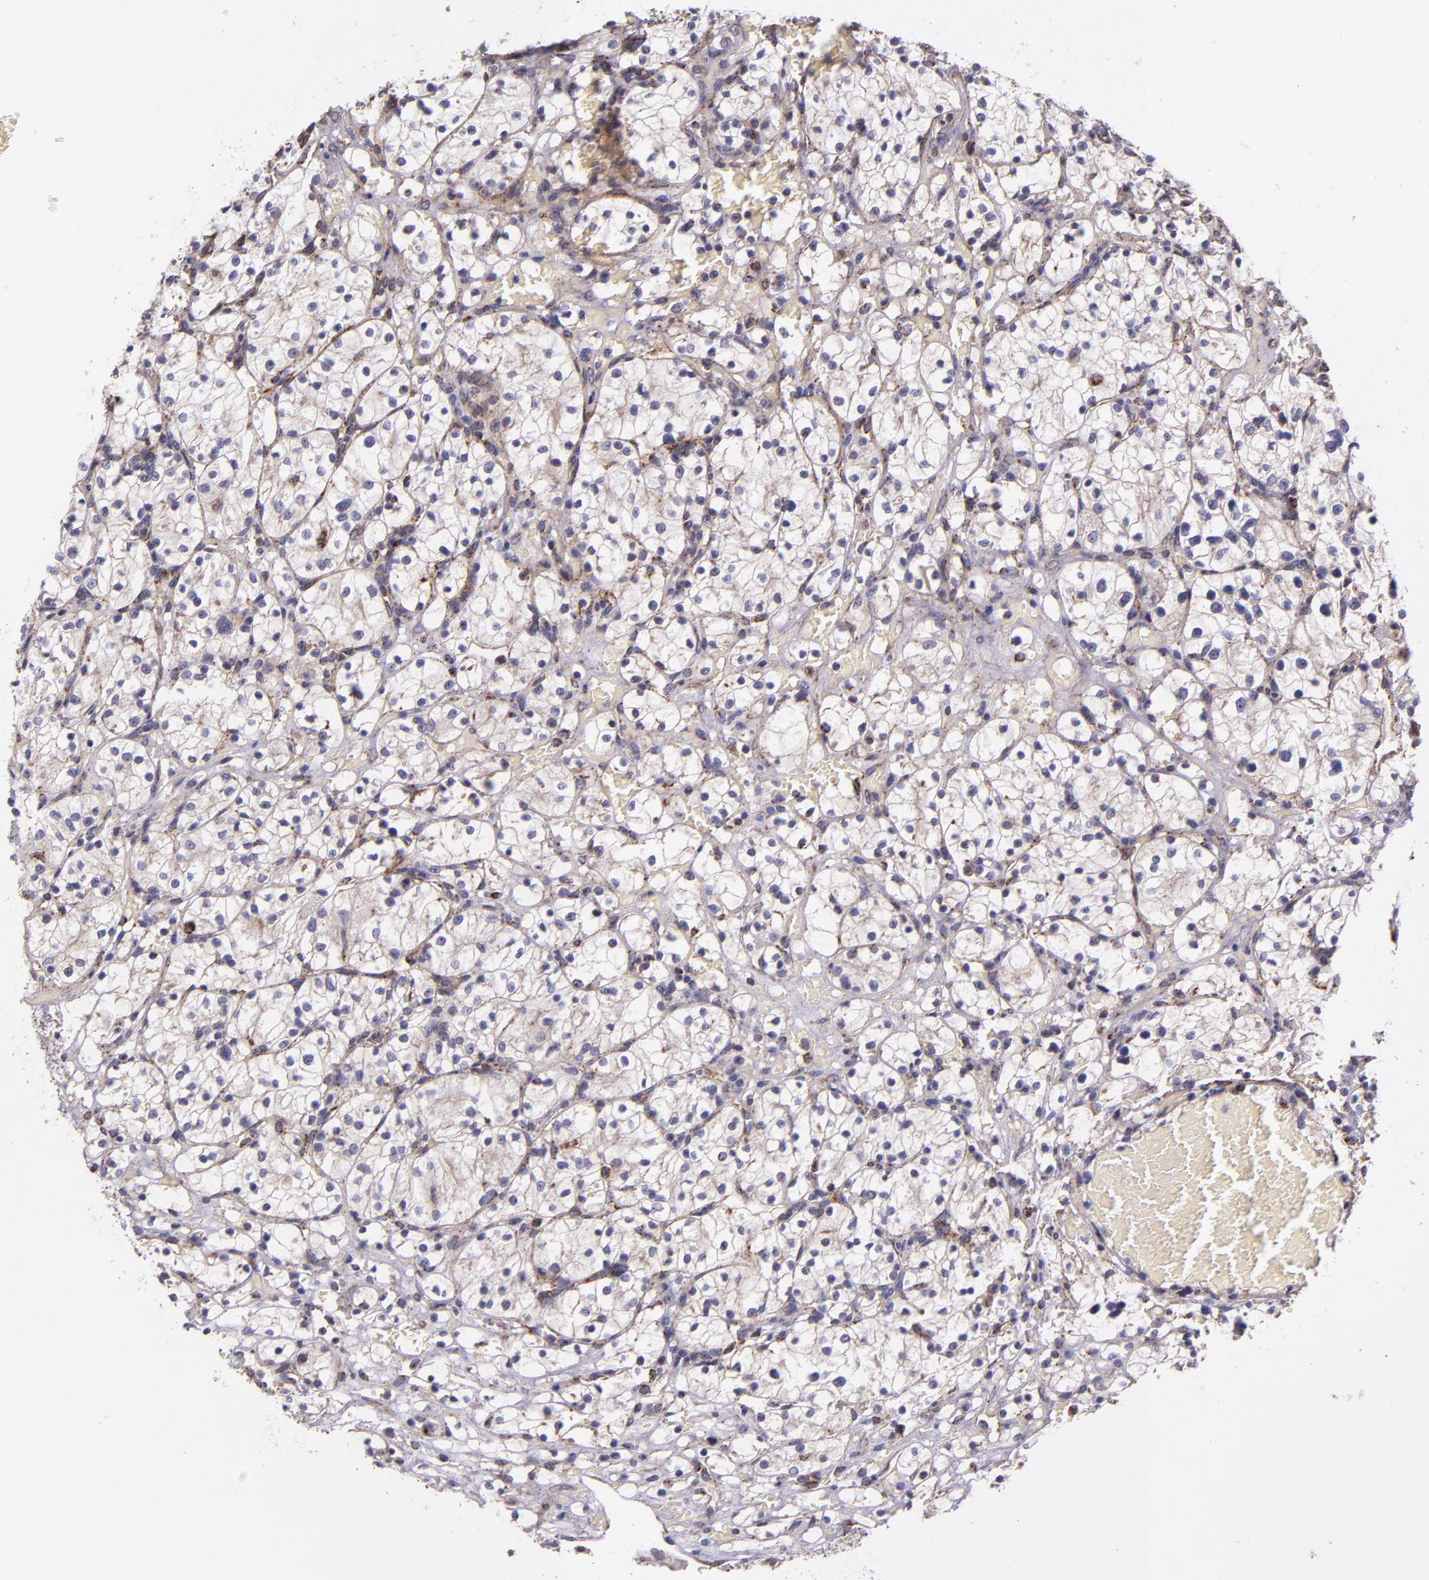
{"staining": {"intensity": "negative", "quantity": "none", "location": "none"}, "tissue": "renal cancer", "cell_type": "Tumor cells", "image_type": "cancer", "snomed": [{"axis": "morphology", "description": "Adenocarcinoma, NOS"}, {"axis": "topography", "description": "Kidney"}], "caption": "Human renal adenocarcinoma stained for a protein using immunohistochemistry (IHC) demonstrates no expression in tumor cells.", "gene": "IDH3G", "patient": {"sex": "female", "age": 60}}